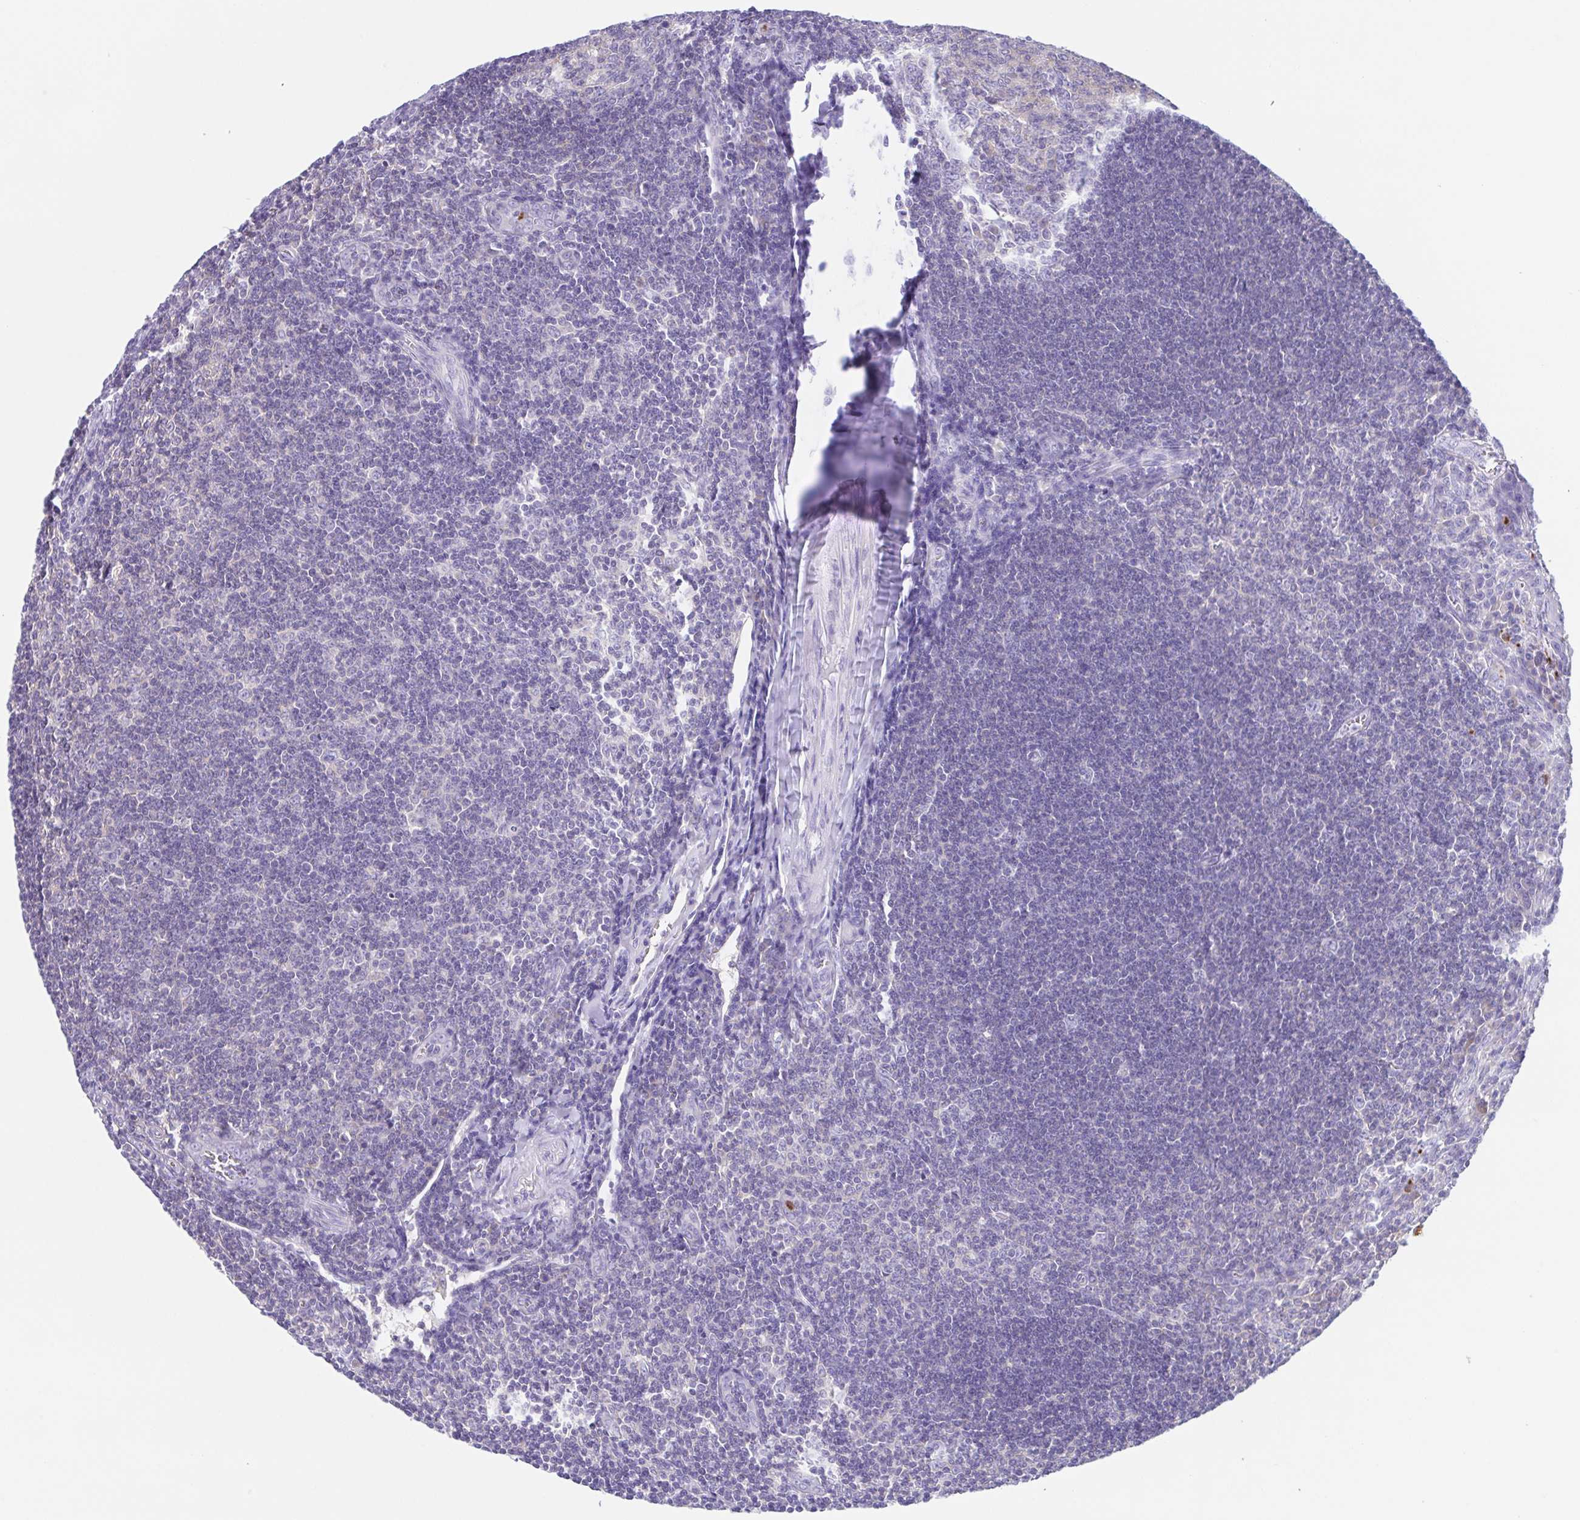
{"staining": {"intensity": "negative", "quantity": "none", "location": "none"}, "tissue": "tonsil", "cell_type": "Germinal center cells", "image_type": "normal", "snomed": [{"axis": "morphology", "description": "Normal tissue, NOS"}, {"axis": "topography", "description": "Tonsil"}], "caption": "A micrograph of tonsil stained for a protein shows no brown staining in germinal center cells. (Stains: DAB (3,3'-diaminobenzidine) immunohistochemistry (IHC) with hematoxylin counter stain, Microscopy: brightfield microscopy at high magnification).", "gene": "ARPP21", "patient": {"sex": "male", "age": 27}}